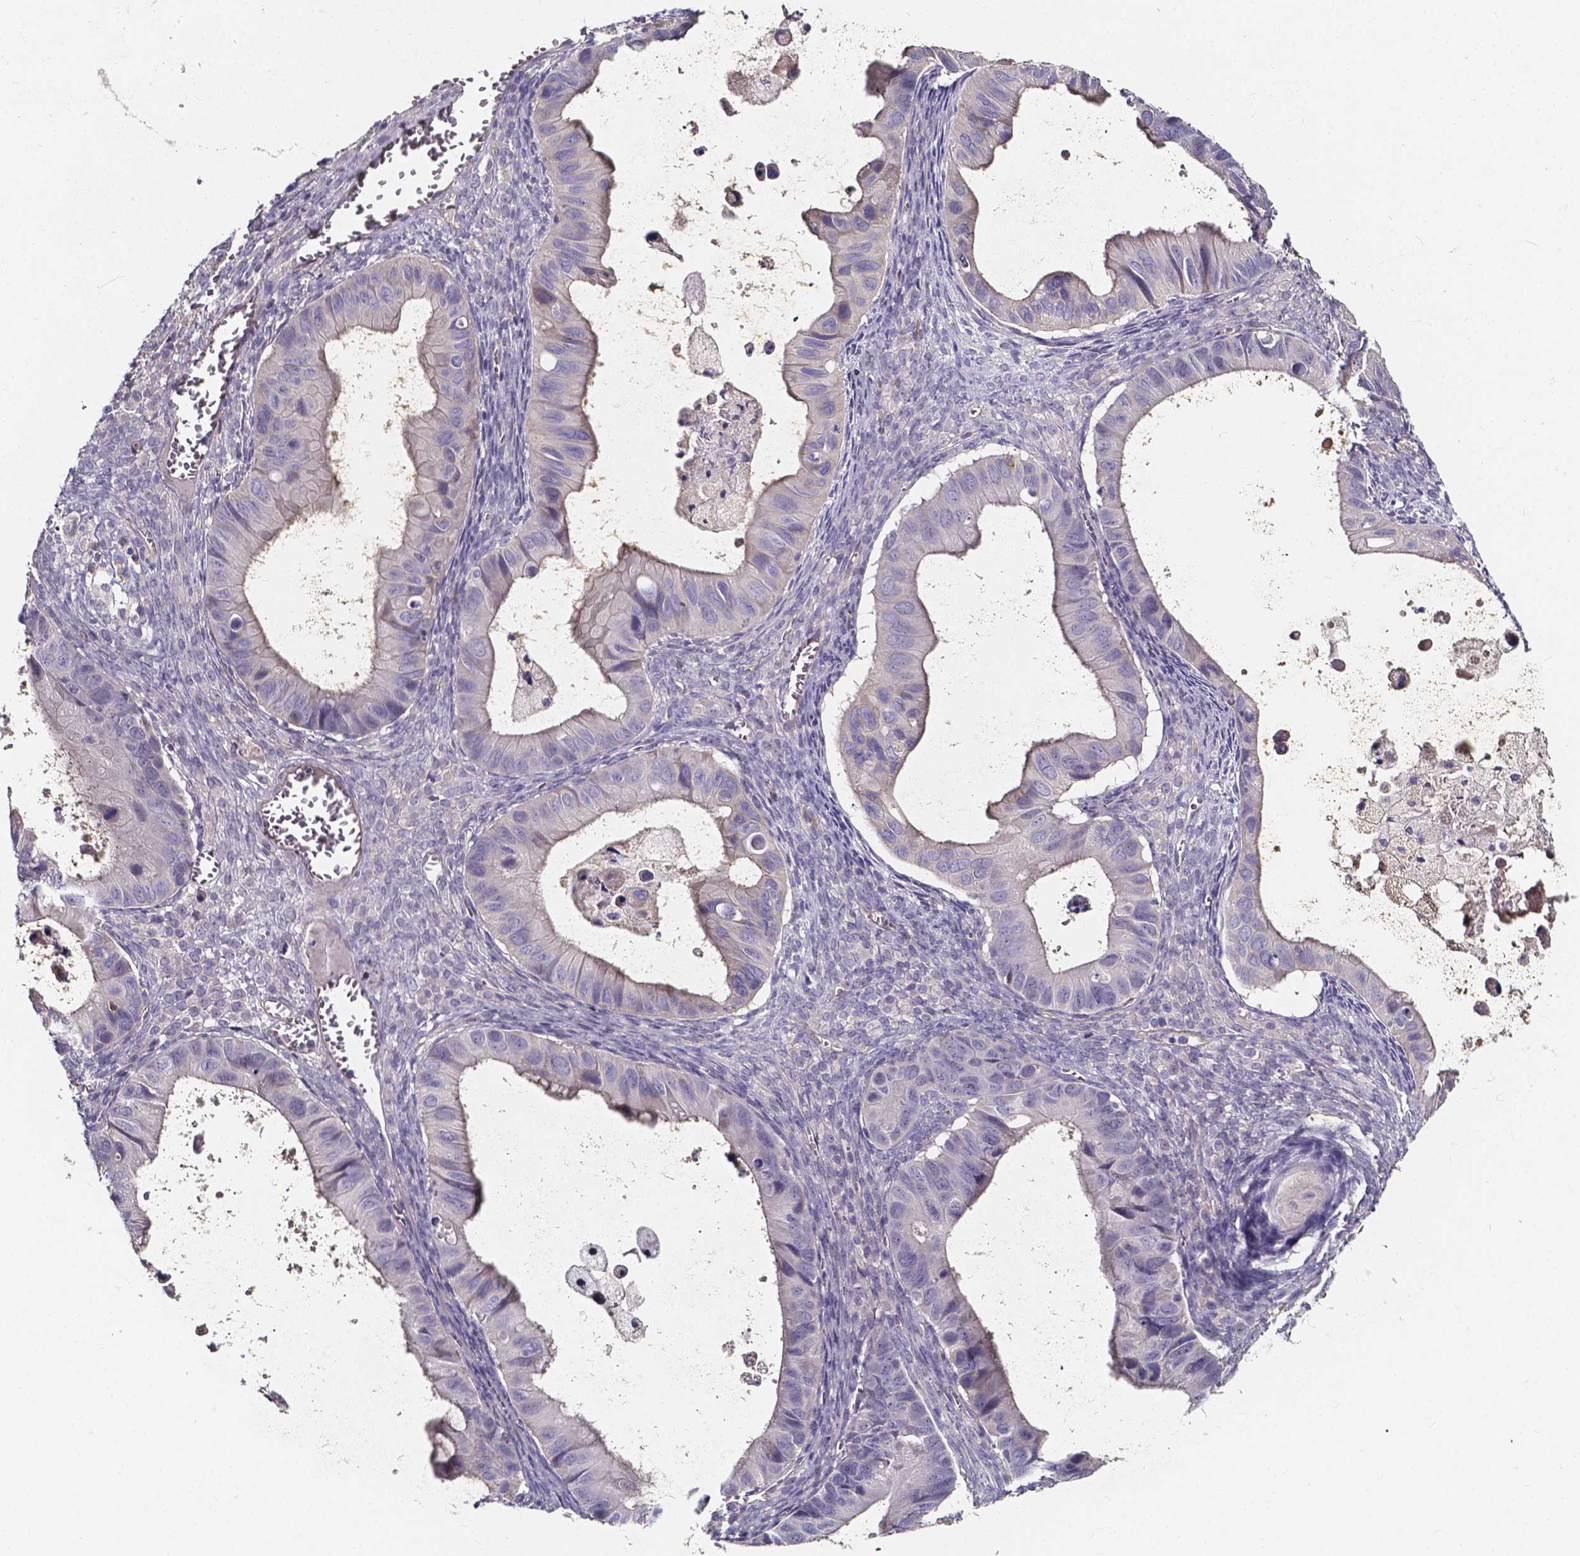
{"staining": {"intensity": "weak", "quantity": "<25%", "location": "cytoplasmic/membranous"}, "tissue": "ovarian cancer", "cell_type": "Tumor cells", "image_type": "cancer", "snomed": [{"axis": "morphology", "description": "Cystadenocarcinoma, mucinous, NOS"}, {"axis": "topography", "description": "Ovary"}], "caption": "Ovarian cancer (mucinous cystadenocarcinoma) was stained to show a protein in brown. There is no significant positivity in tumor cells.", "gene": "THEMIS", "patient": {"sex": "female", "age": 64}}